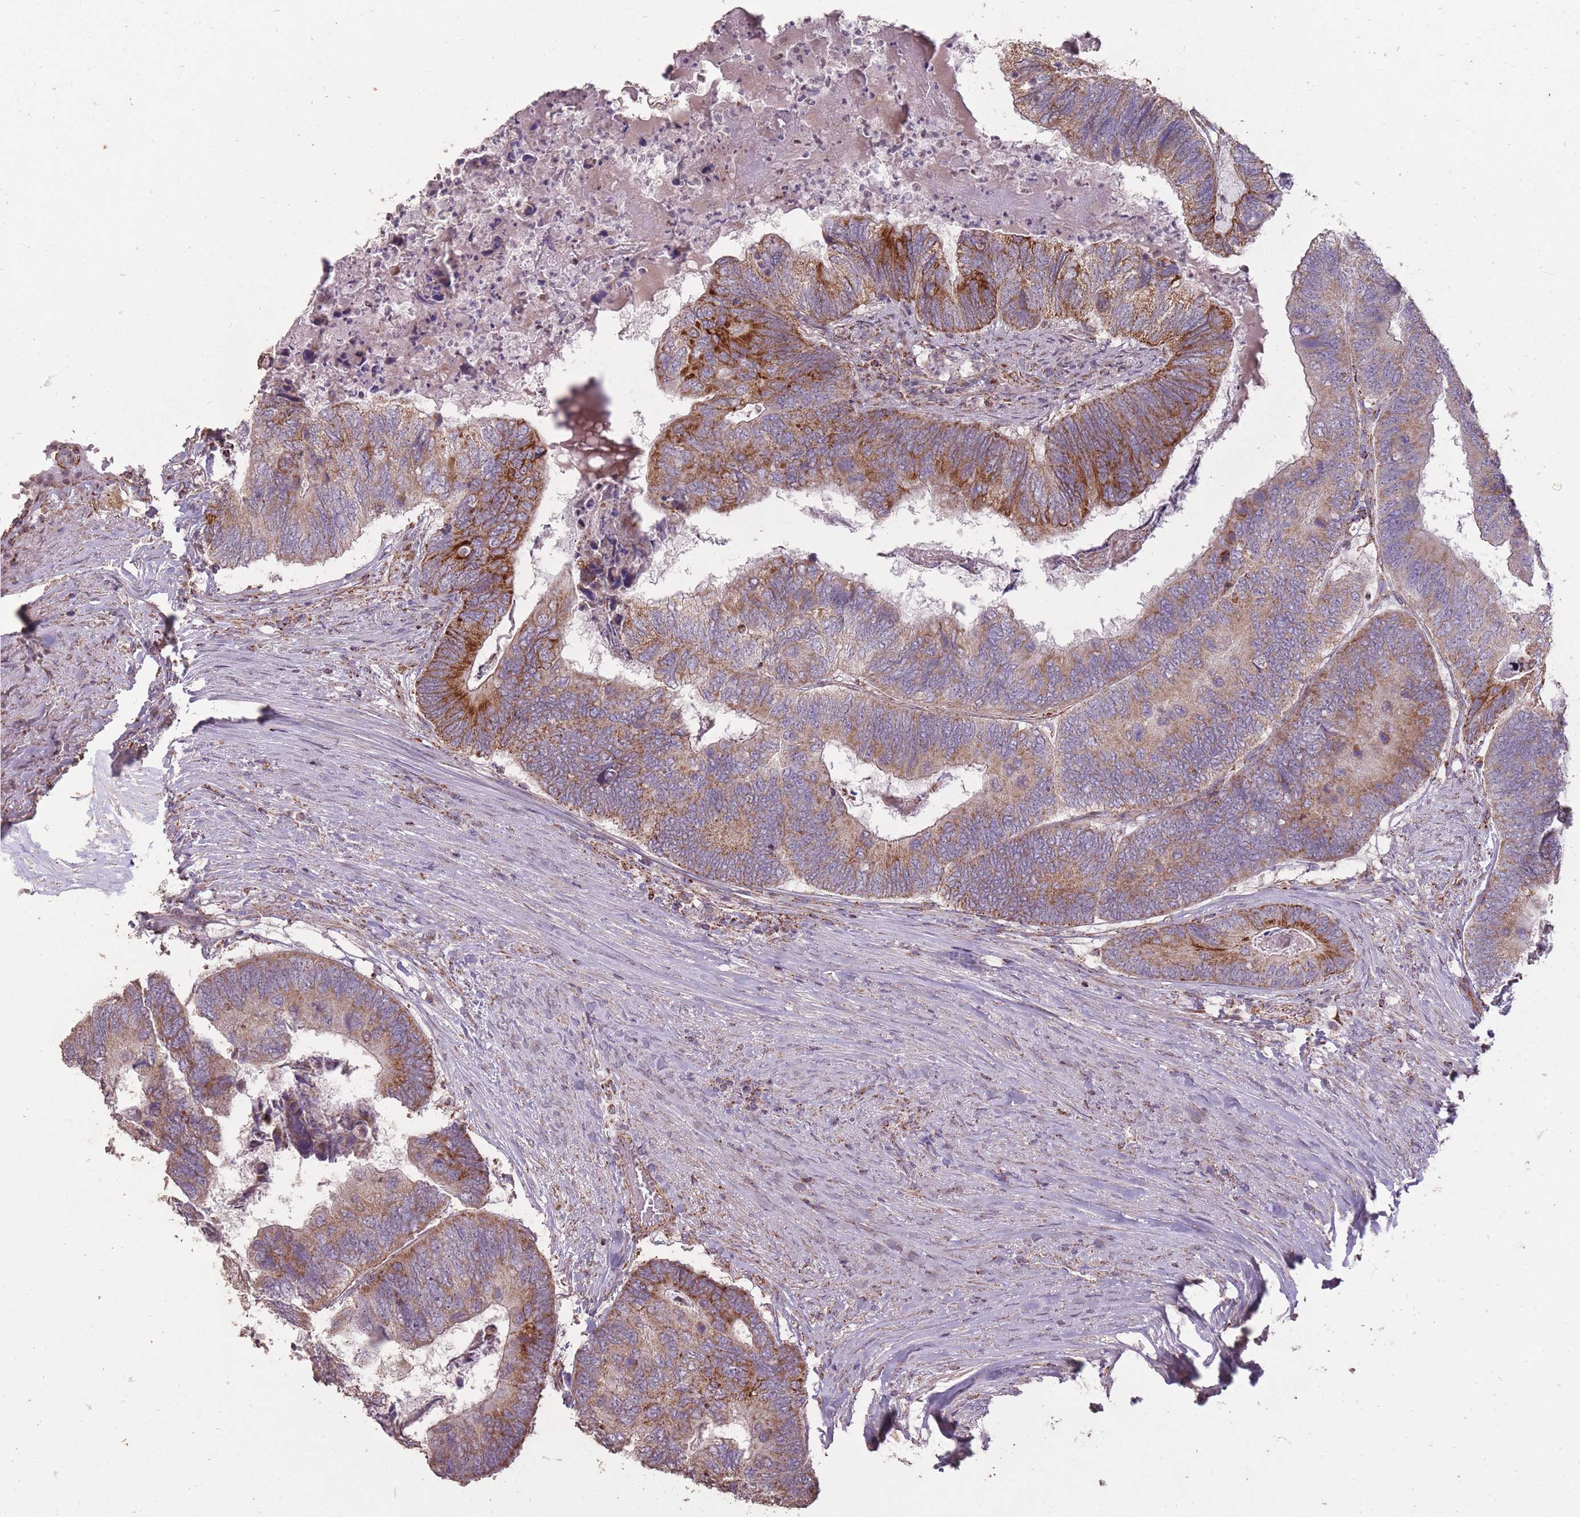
{"staining": {"intensity": "strong", "quantity": ">75%", "location": "cytoplasmic/membranous"}, "tissue": "colorectal cancer", "cell_type": "Tumor cells", "image_type": "cancer", "snomed": [{"axis": "morphology", "description": "Adenocarcinoma, NOS"}, {"axis": "topography", "description": "Colon"}], "caption": "Human colorectal adenocarcinoma stained with a protein marker demonstrates strong staining in tumor cells.", "gene": "CNOT8", "patient": {"sex": "female", "age": 67}}